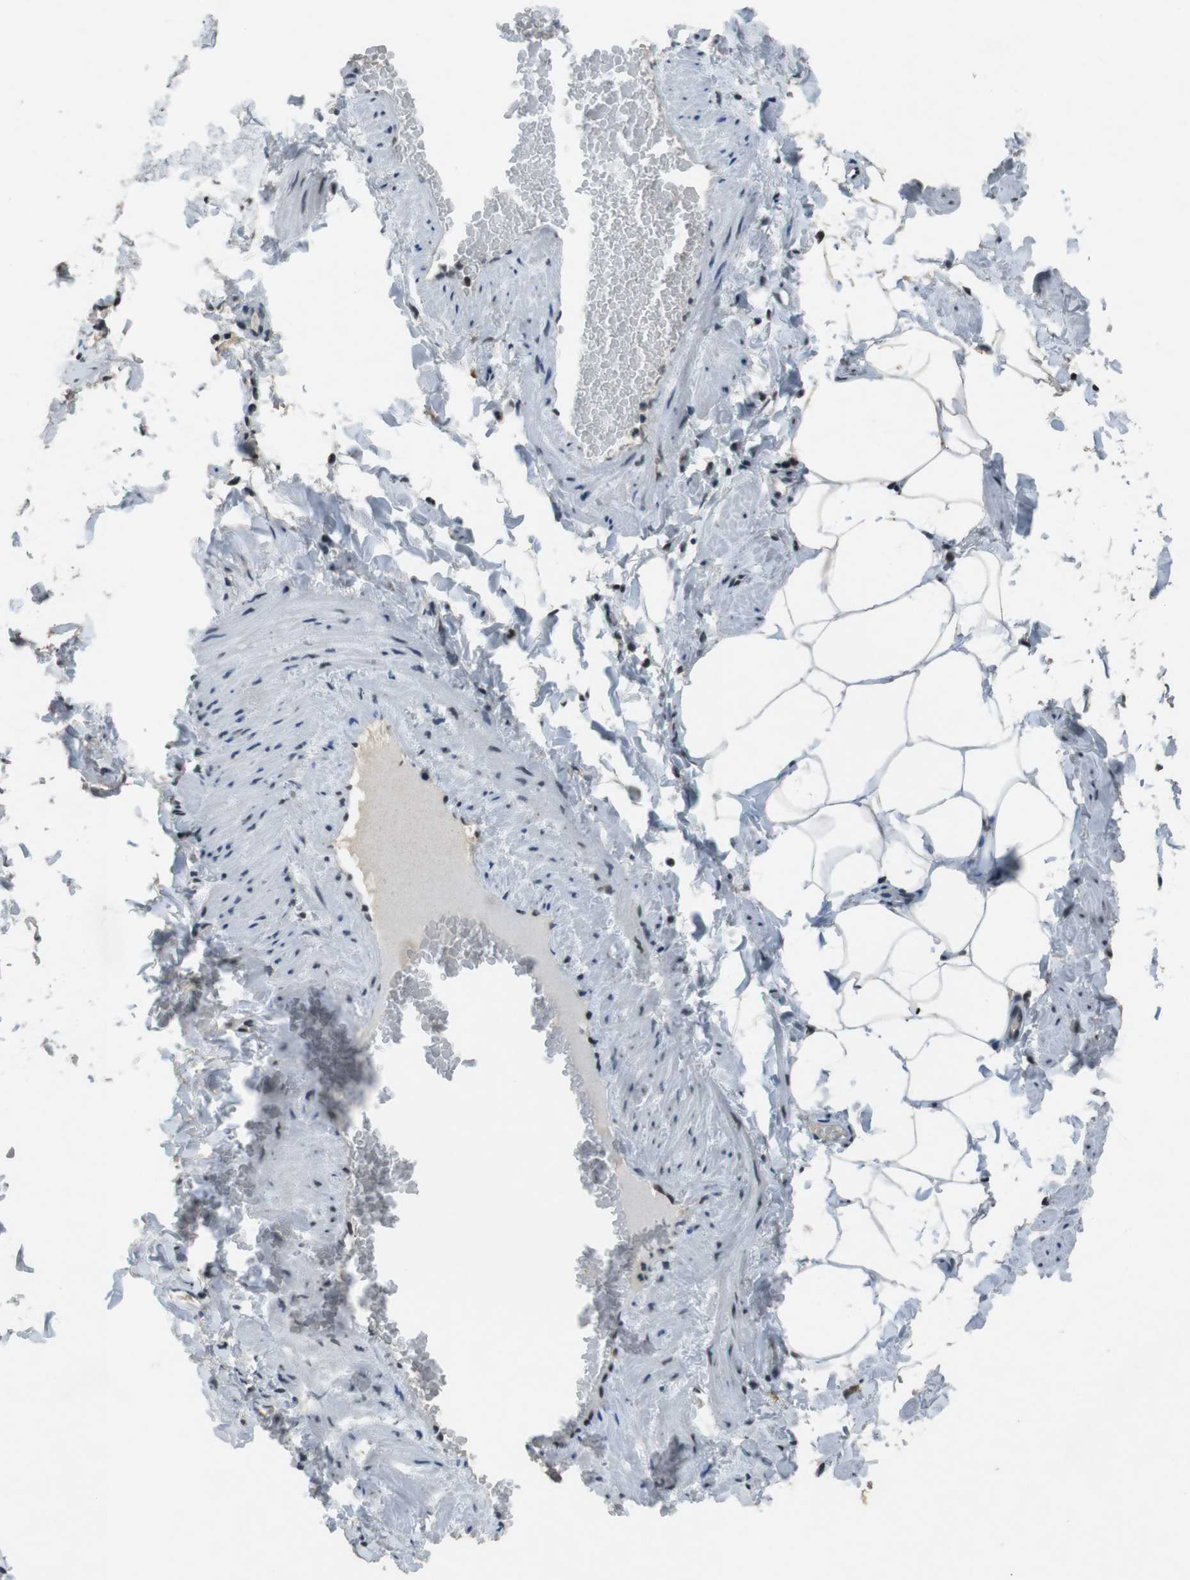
{"staining": {"intensity": "moderate", "quantity": "<25%", "location": "cytoplasmic/membranous,nuclear"}, "tissue": "adipose tissue", "cell_type": "Adipocytes", "image_type": "normal", "snomed": [{"axis": "morphology", "description": "Normal tissue, NOS"}, {"axis": "topography", "description": "Vascular tissue"}], "caption": "High-magnification brightfield microscopy of normal adipose tissue stained with DAB (brown) and counterstained with hematoxylin (blue). adipocytes exhibit moderate cytoplasmic/membranous,nuclear staining is identified in about<25% of cells.", "gene": "USP7", "patient": {"sex": "male", "age": 41}}